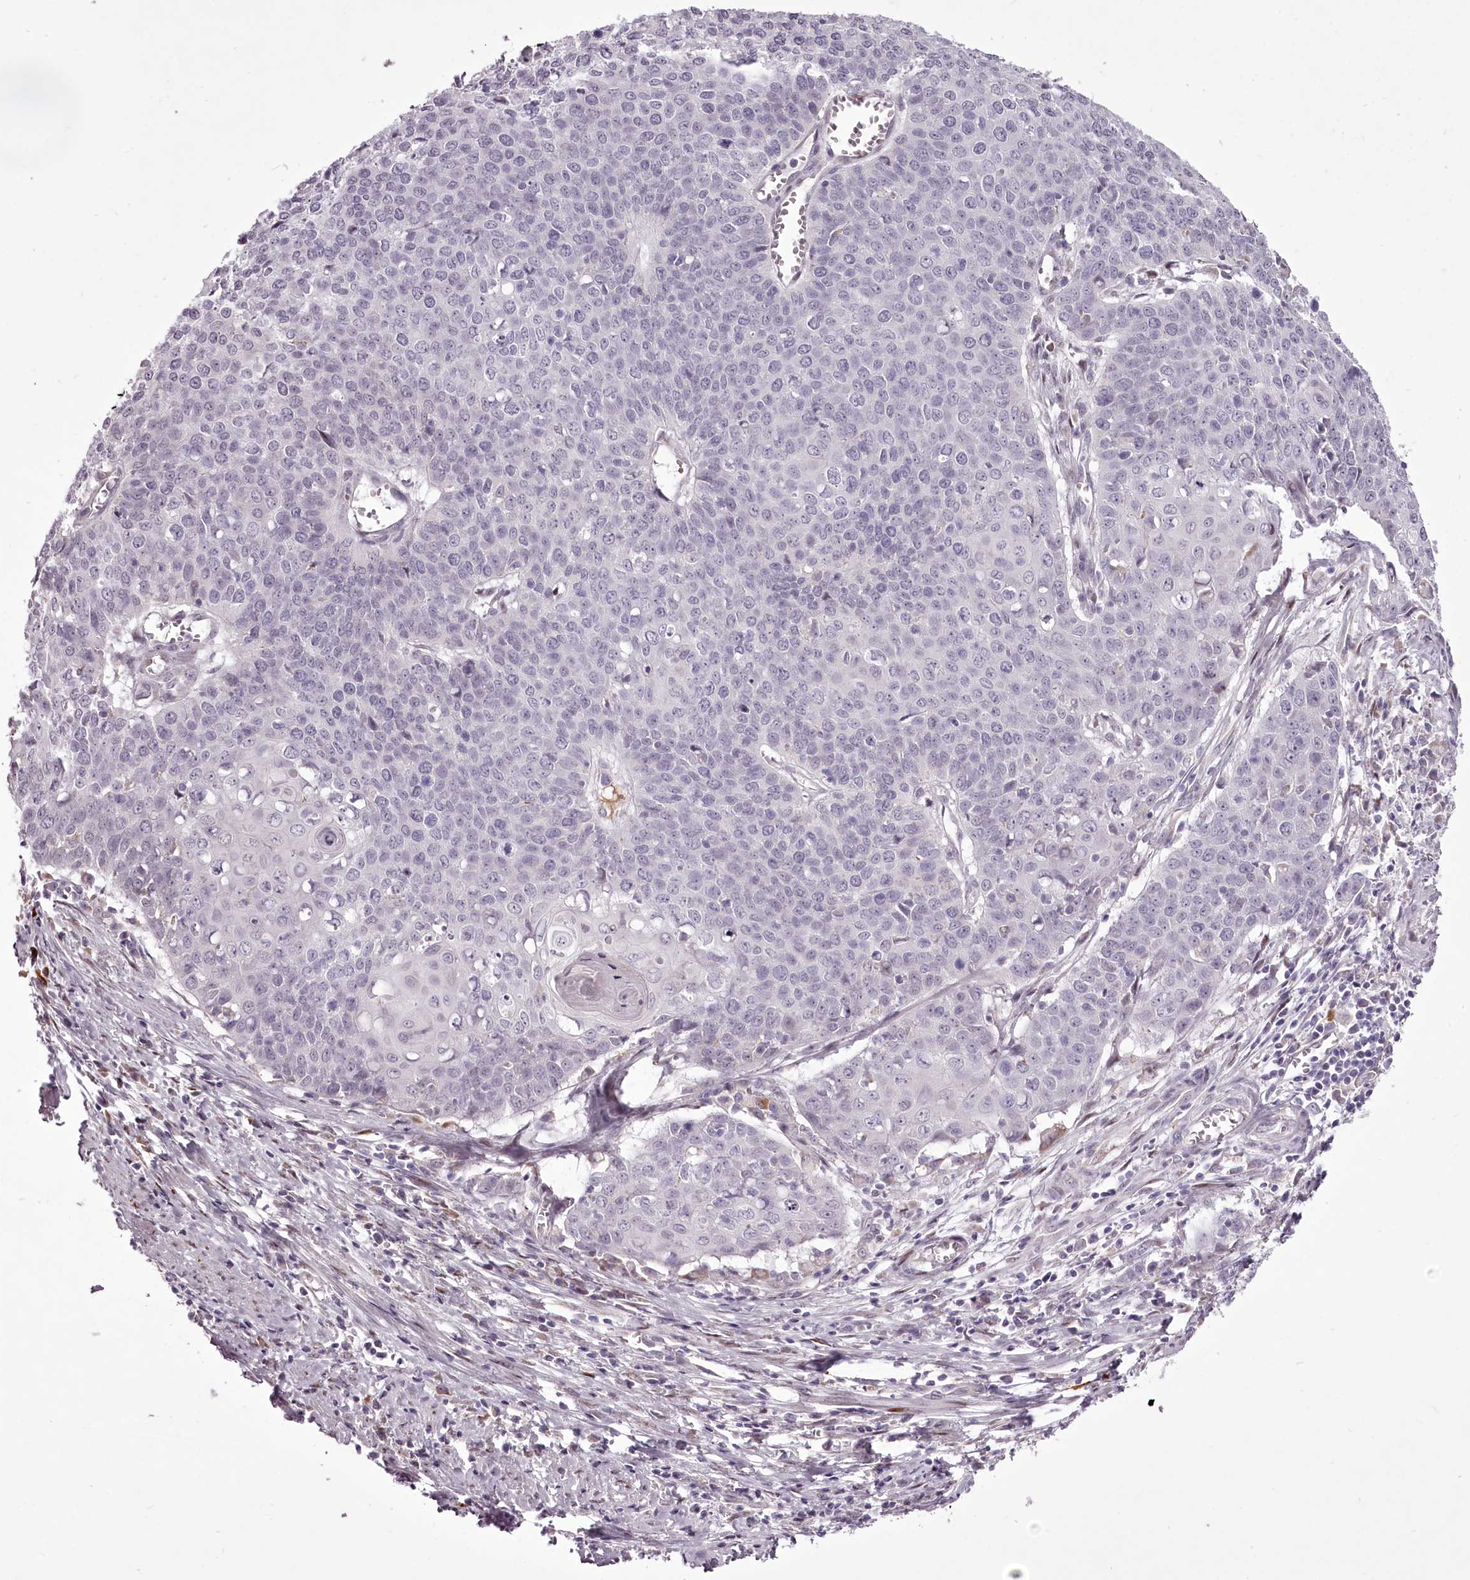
{"staining": {"intensity": "negative", "quantity": "none", "location": "none"}, "tissue": "cervical cancer", "cell_type": "Tumor cells", "image_type": "cancer", "snomed": [{"axis": "morphology", "description": "Squamous cell carcinoma, NOS"}, {"axis": "topography", "description": "Cervix"}], "caption": "The image shows no significant expression in tumor cells of cervical cancer.", "gene": "C1orf56", "patient": {"sex": "female", "age": 39}}